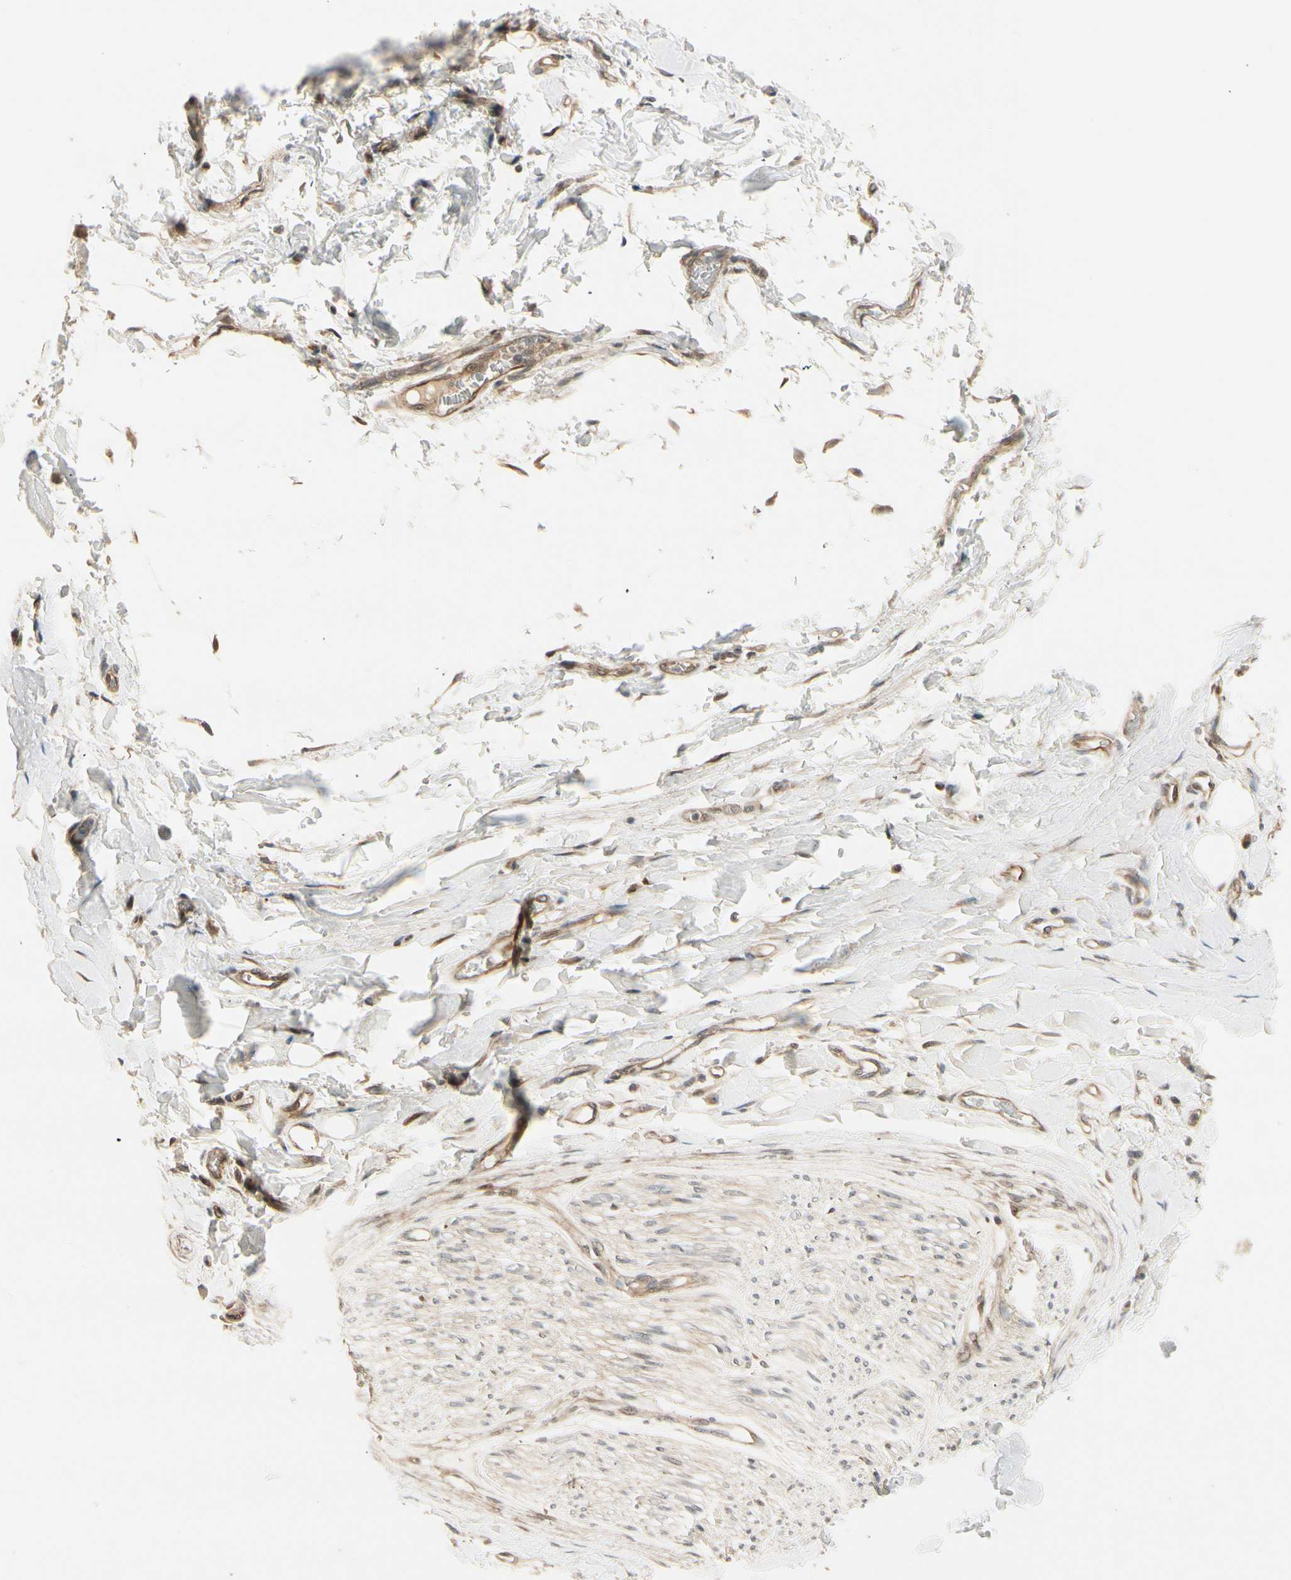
{"staining": {"intensity": "weak", "quantity": "25%-75%", "location": "cytoplasmic/membranous"}, "tissue": "adipose tissue", "cell_type": "Adipocytes", "image_type": "normal", "snomed": [{"axis": "morphology", "description": "Normal tissue, NOS"}, {"axis": "morphology", "description": "Adenocarcinoma, NOS"}, {"axis": "topography", "description": "Esophagus"}], "caption": "Brown immunohistochemical staining in unremarkable human adipose tissue exhibits weak cytoplasmic/membranous expression in approximately 25%-75% of adipocytes.", "gene": "SVBP", "patient": {"sex": "male", "age": 62}}